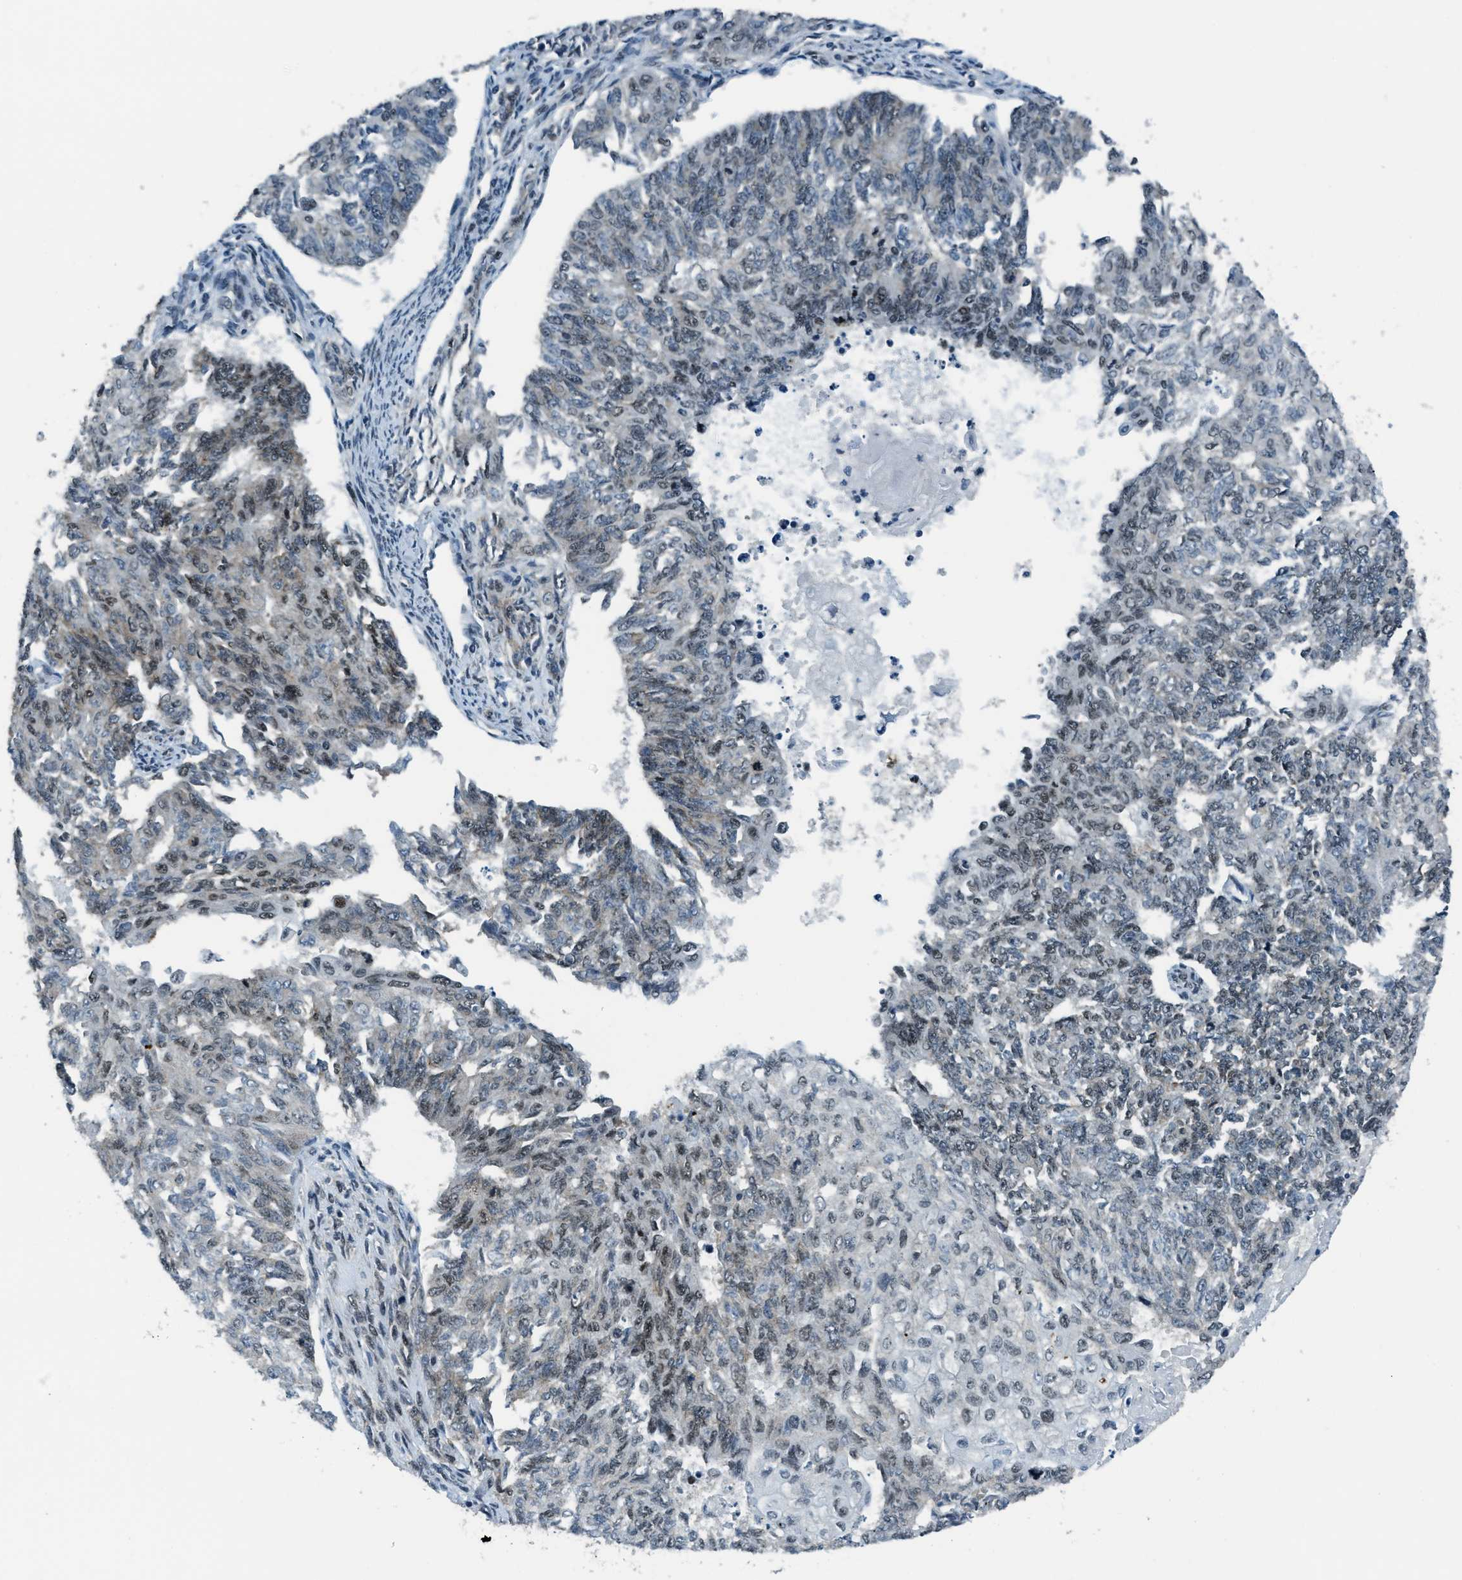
{"staining": {"intensity": "weak", "quantity": "<25%", "location": "nuclear"}, "tissue": "endometrial cancer", "cell_type": "Tumor cells", "image_type": "cancer", "snomed": [{"axis": "morphology", "description": "Adenocarcinoma, NOS"}, {"axis": "topography", "description": "Endometrium"}], "caption": "Tumor cells are negative for protein expression in human endometrial cancer.", "gene": "KLF6", "patient": {"sex": "female", "age": 32}}